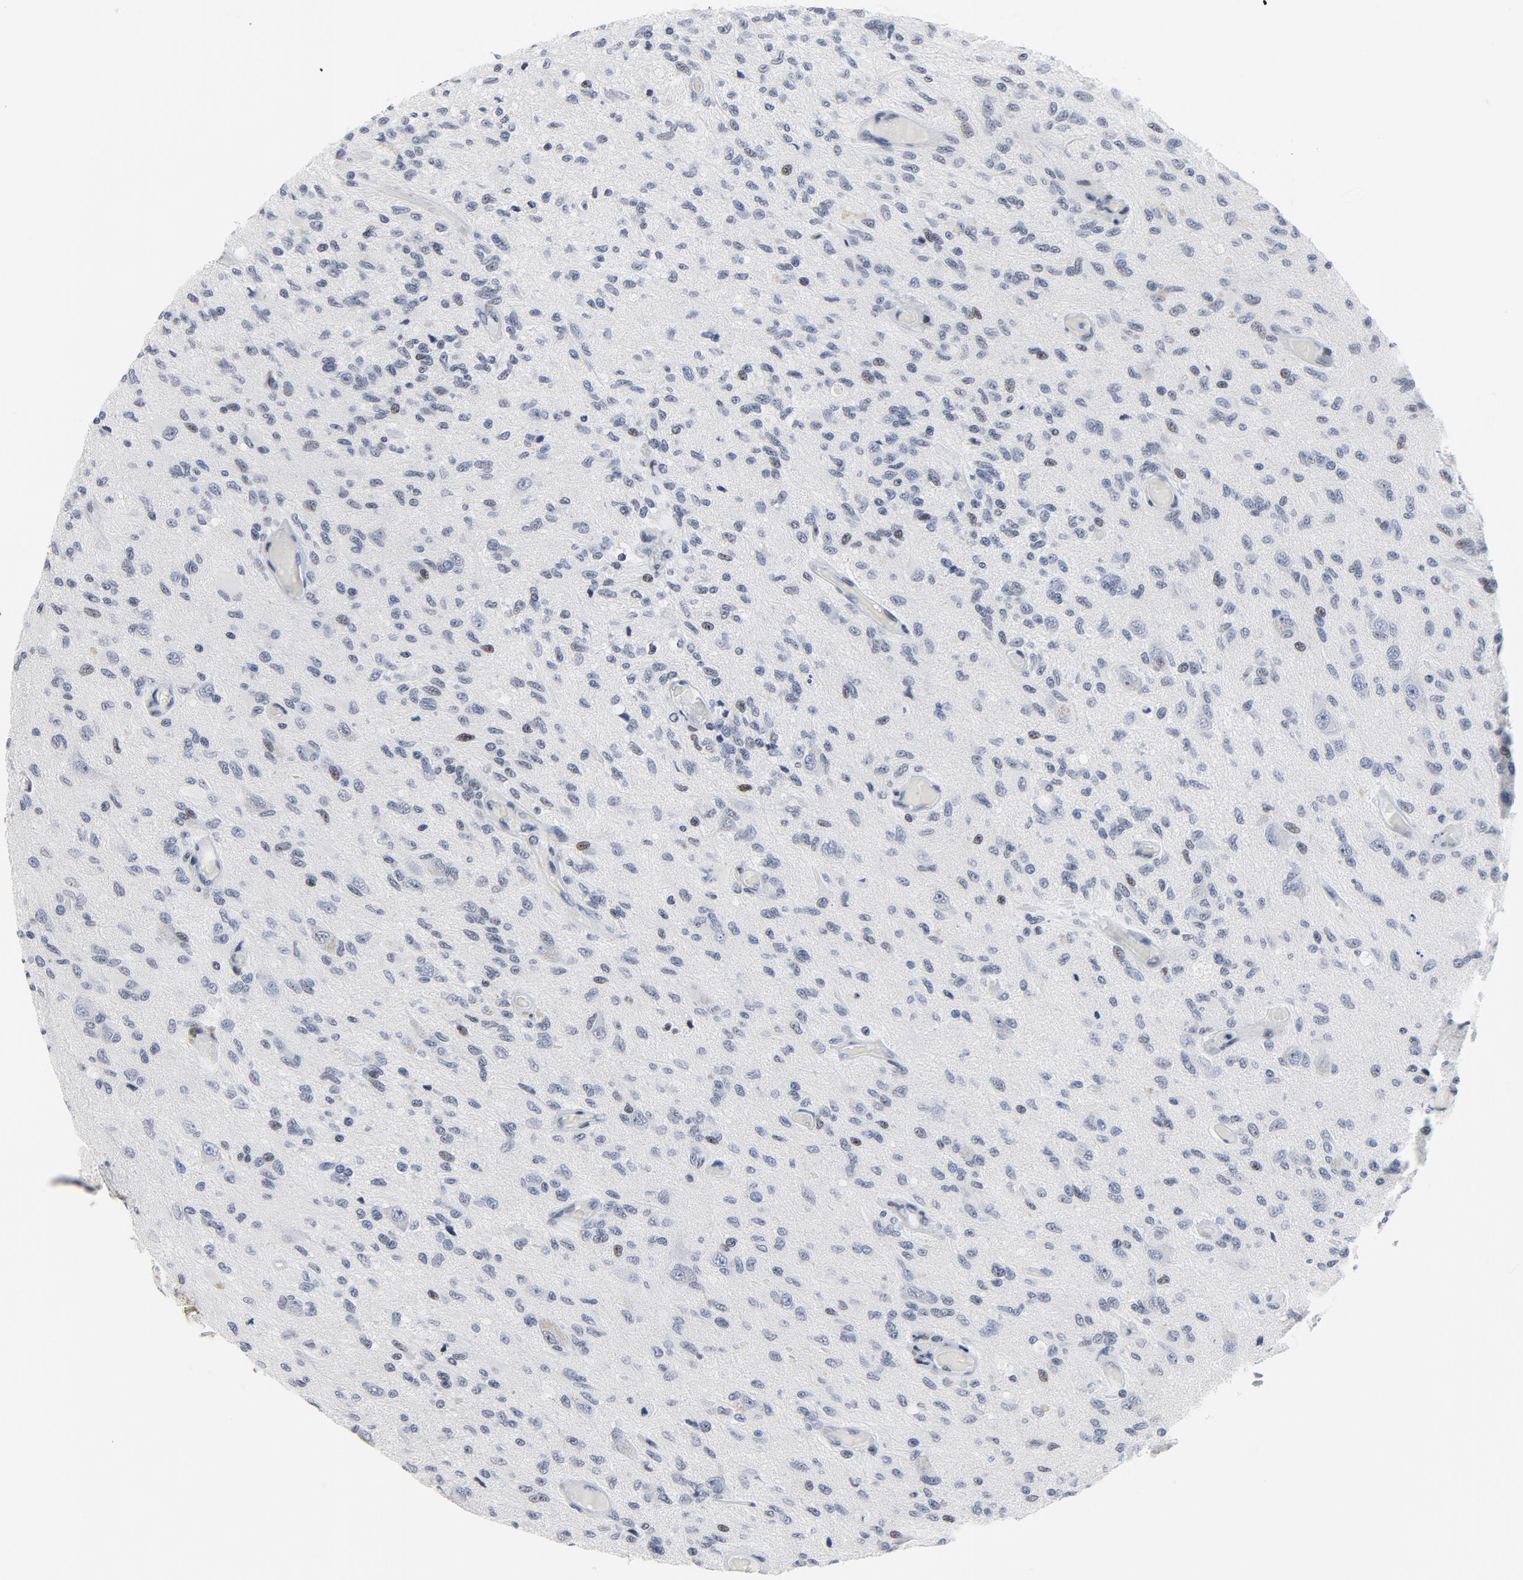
{"staining": {"intensity": "weak", "quantity": "<25%", "location": "nuclear"}, "tissue": "glioma", "cell_type": "Tumor cells", "image_type": "cancer", "snomed": [{"axis": "morphology", "description": "Normal tissue, NOS"}, {"axis": "morphology", "description": "Glioma, malignant, High grade"}, {"axis": "topography", "description": "Cerebral cortex"}], "caption": "Immunohistochemistry micrograph of human glioma stained for a protein (brown), which reveals no positivity in tumor cells.", "gene": "POLD1", "patient": {"sex": "male", "age": 77}}